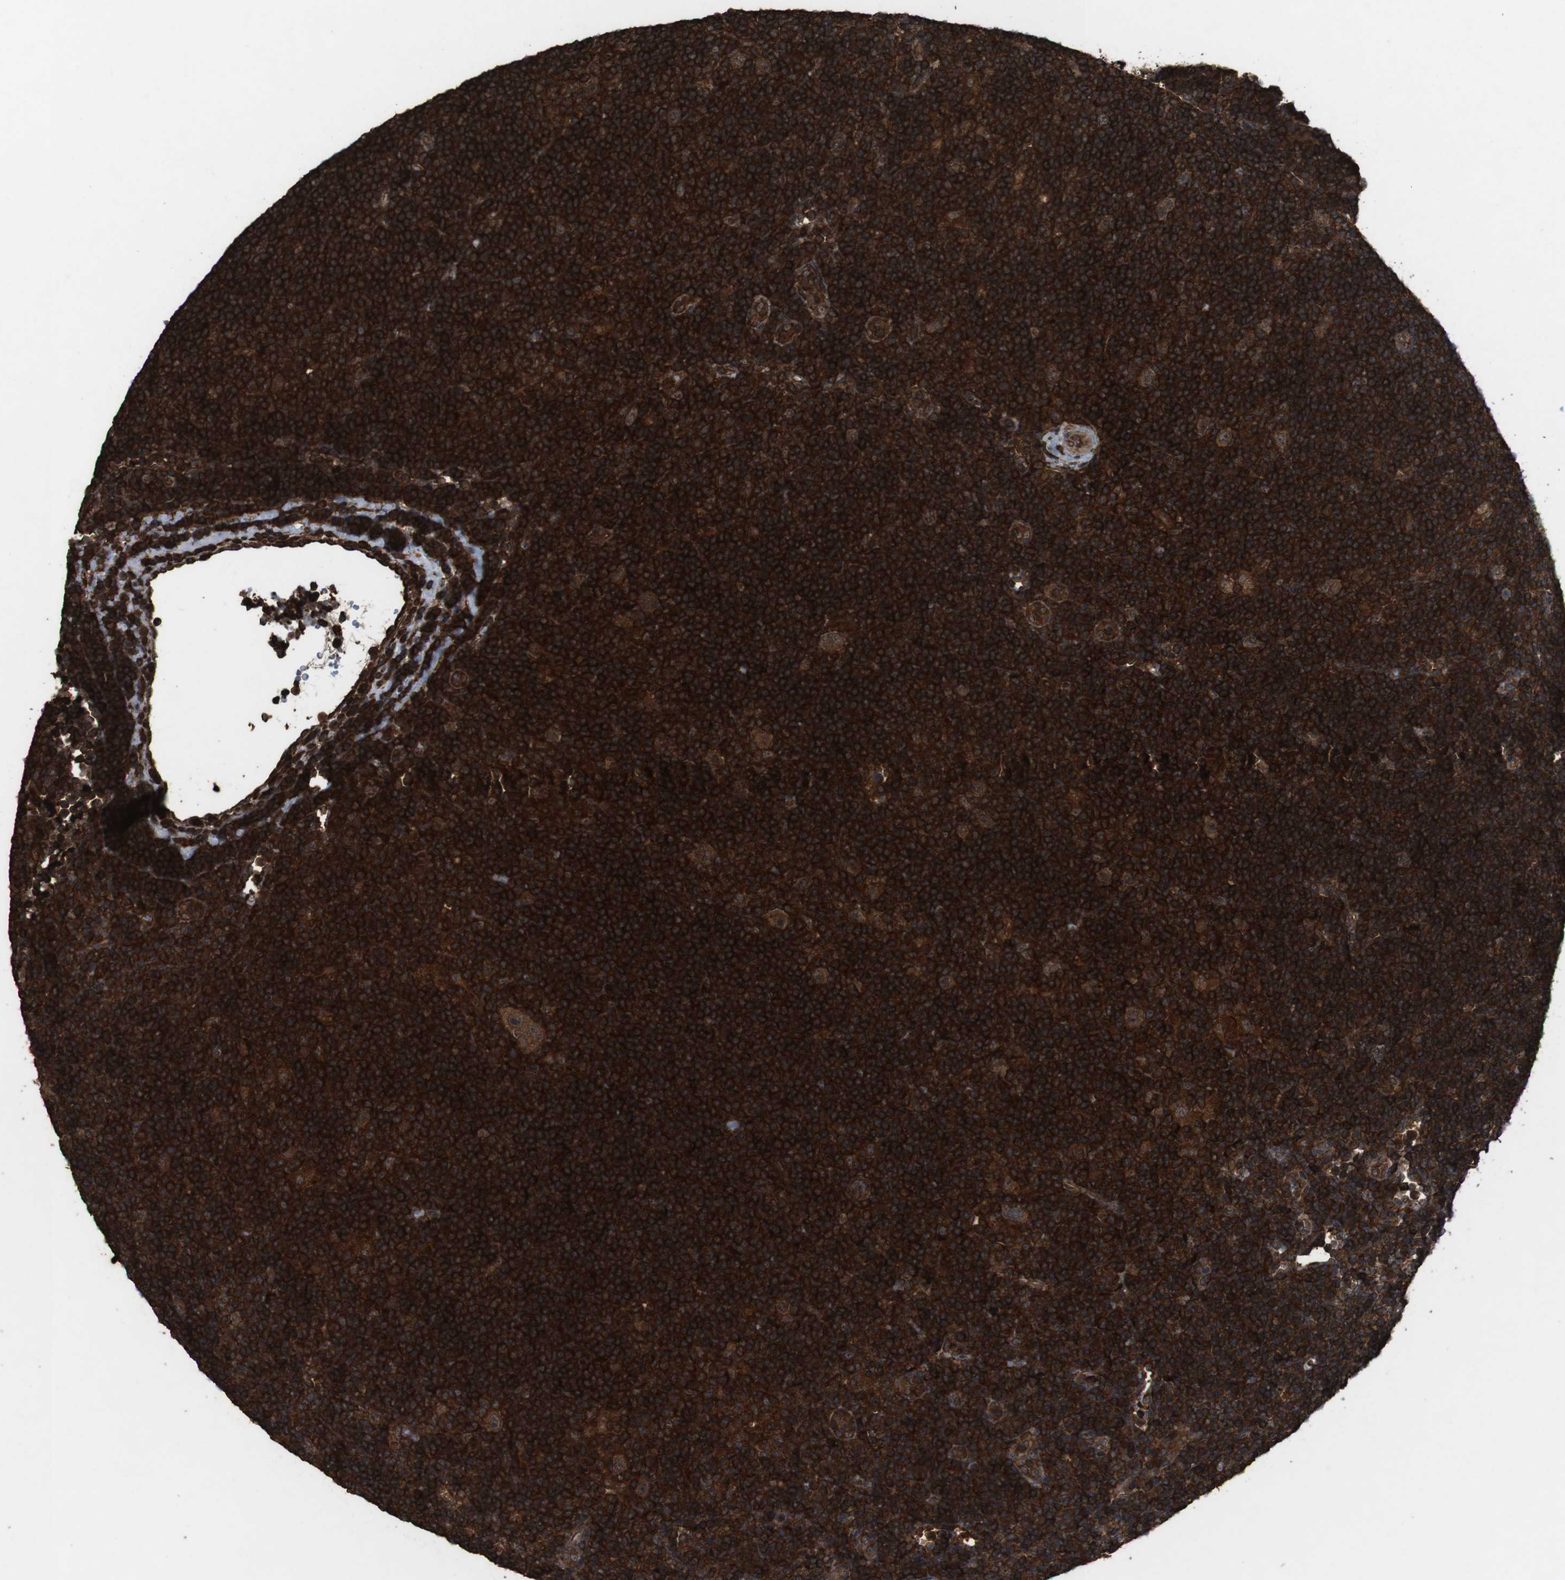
{"staining": {"intensity": "strong", "quantity": ">75%", "location": "cytoplasmic/membranous"}, "tissue": "lymphoma", "cell_type": "Tumor cells", "image_type": "cancer", "snomed": [{"axis": "morphology", "description": "Hodgkin's disease, NOS"}, {"axis": "topography", "description": "Lymph node"}], "caption": "Protein expression by immunohistochemistry (IHC) demonstrates strong cytoplasmic/membranous expression in about >75% of tumor cells in Hodgkin's disease.", "gene": "BAG4", "patient": {"sex": "female", "age": 57}}